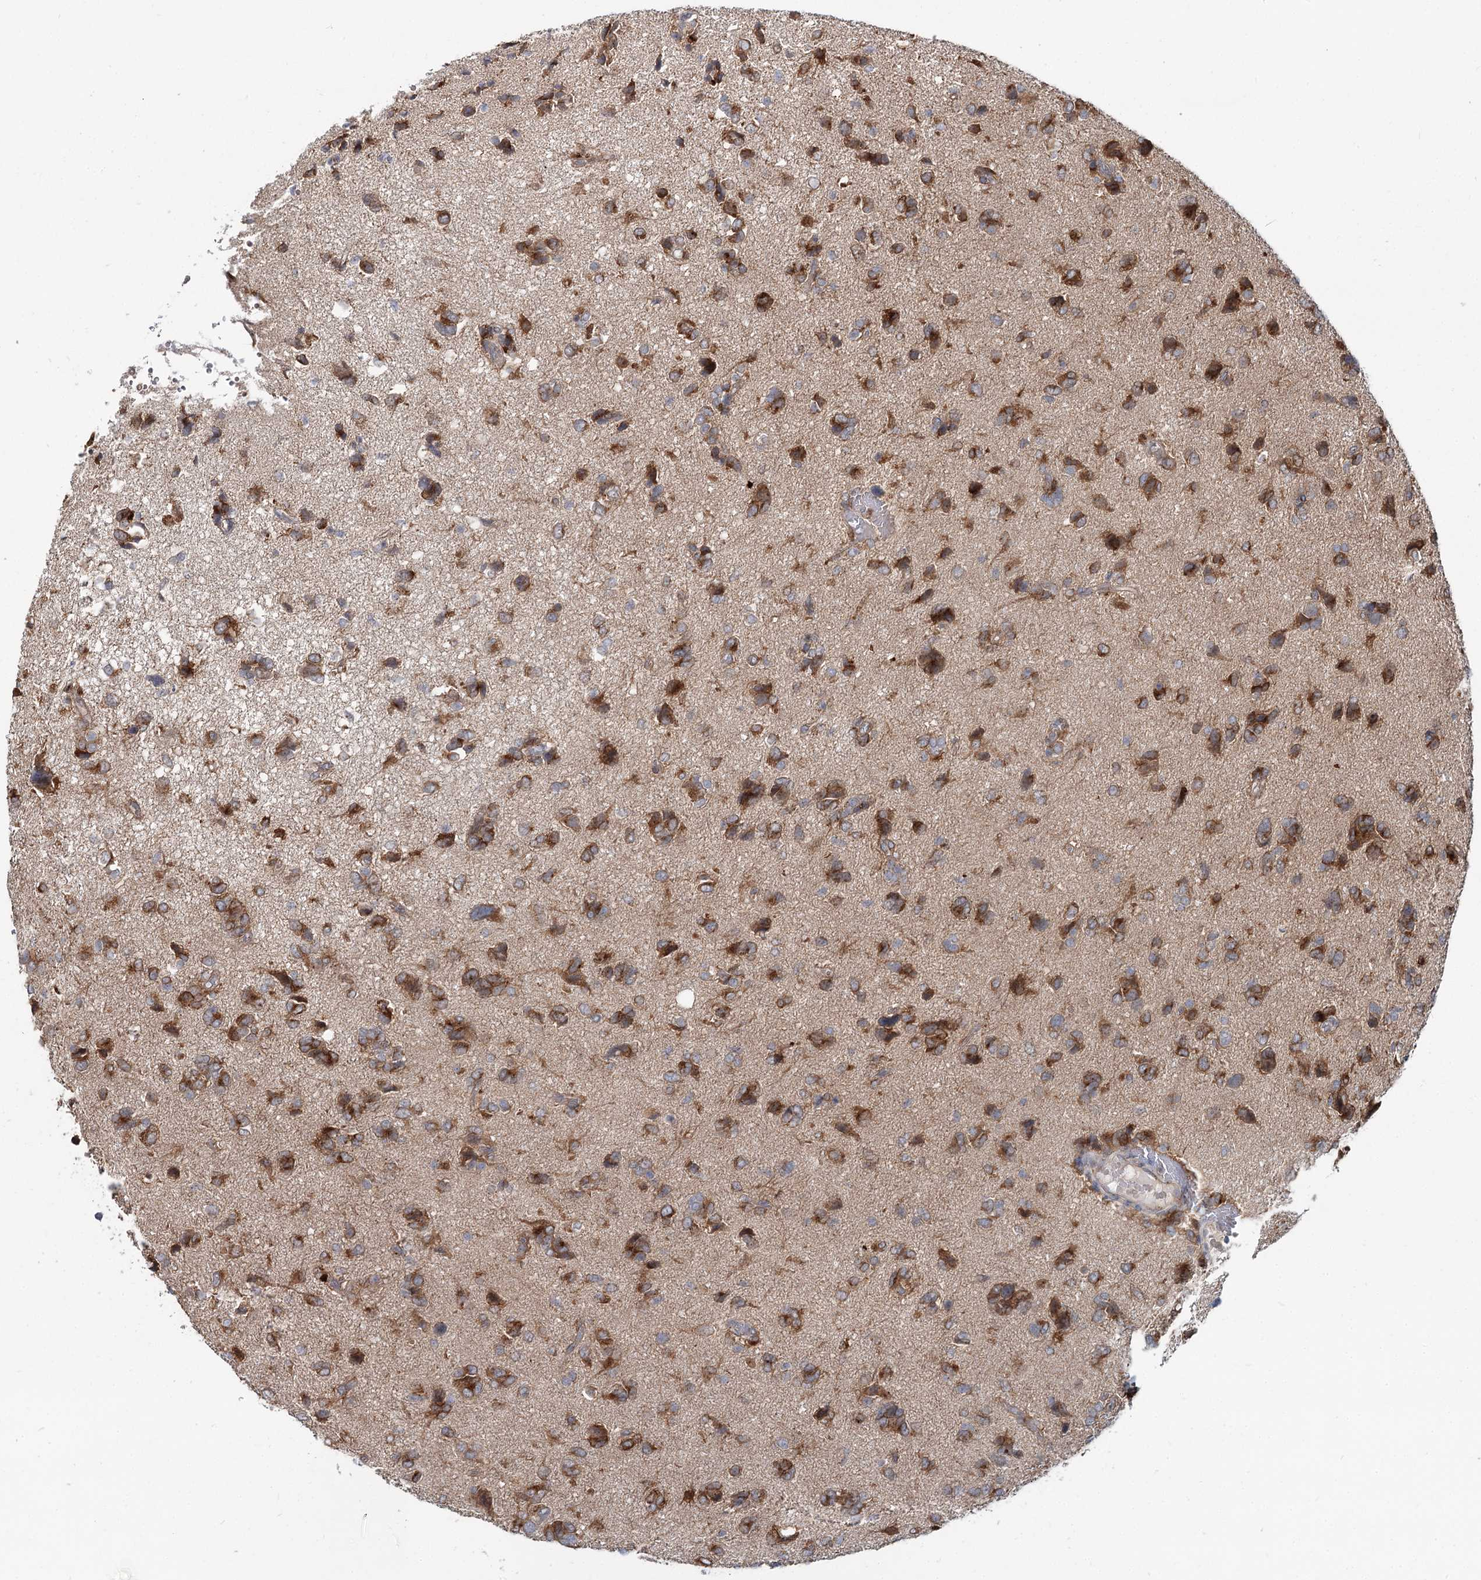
{"staining": {"intensity": "moderate", "quantity": ">75%", "location": "cytoplasmic/membranous"}, "tissue": "glioma", "cell_type": "Tumor cells", "image_type": "cancer", "snomed": [{"axis": "morphology", "description": "Glioma, malignant, High grade"}, {"axis": "topography", "description": "Brain"}], "caption": "A brown stain shows moderate cytoplasmic/membranous positivity of a protein in glioma tumor cells. (DAB IHC, brown staining for protein, blue staining for nuclei).", "gene": "SPART", "patient": {"sex": "female", "age": 59}}